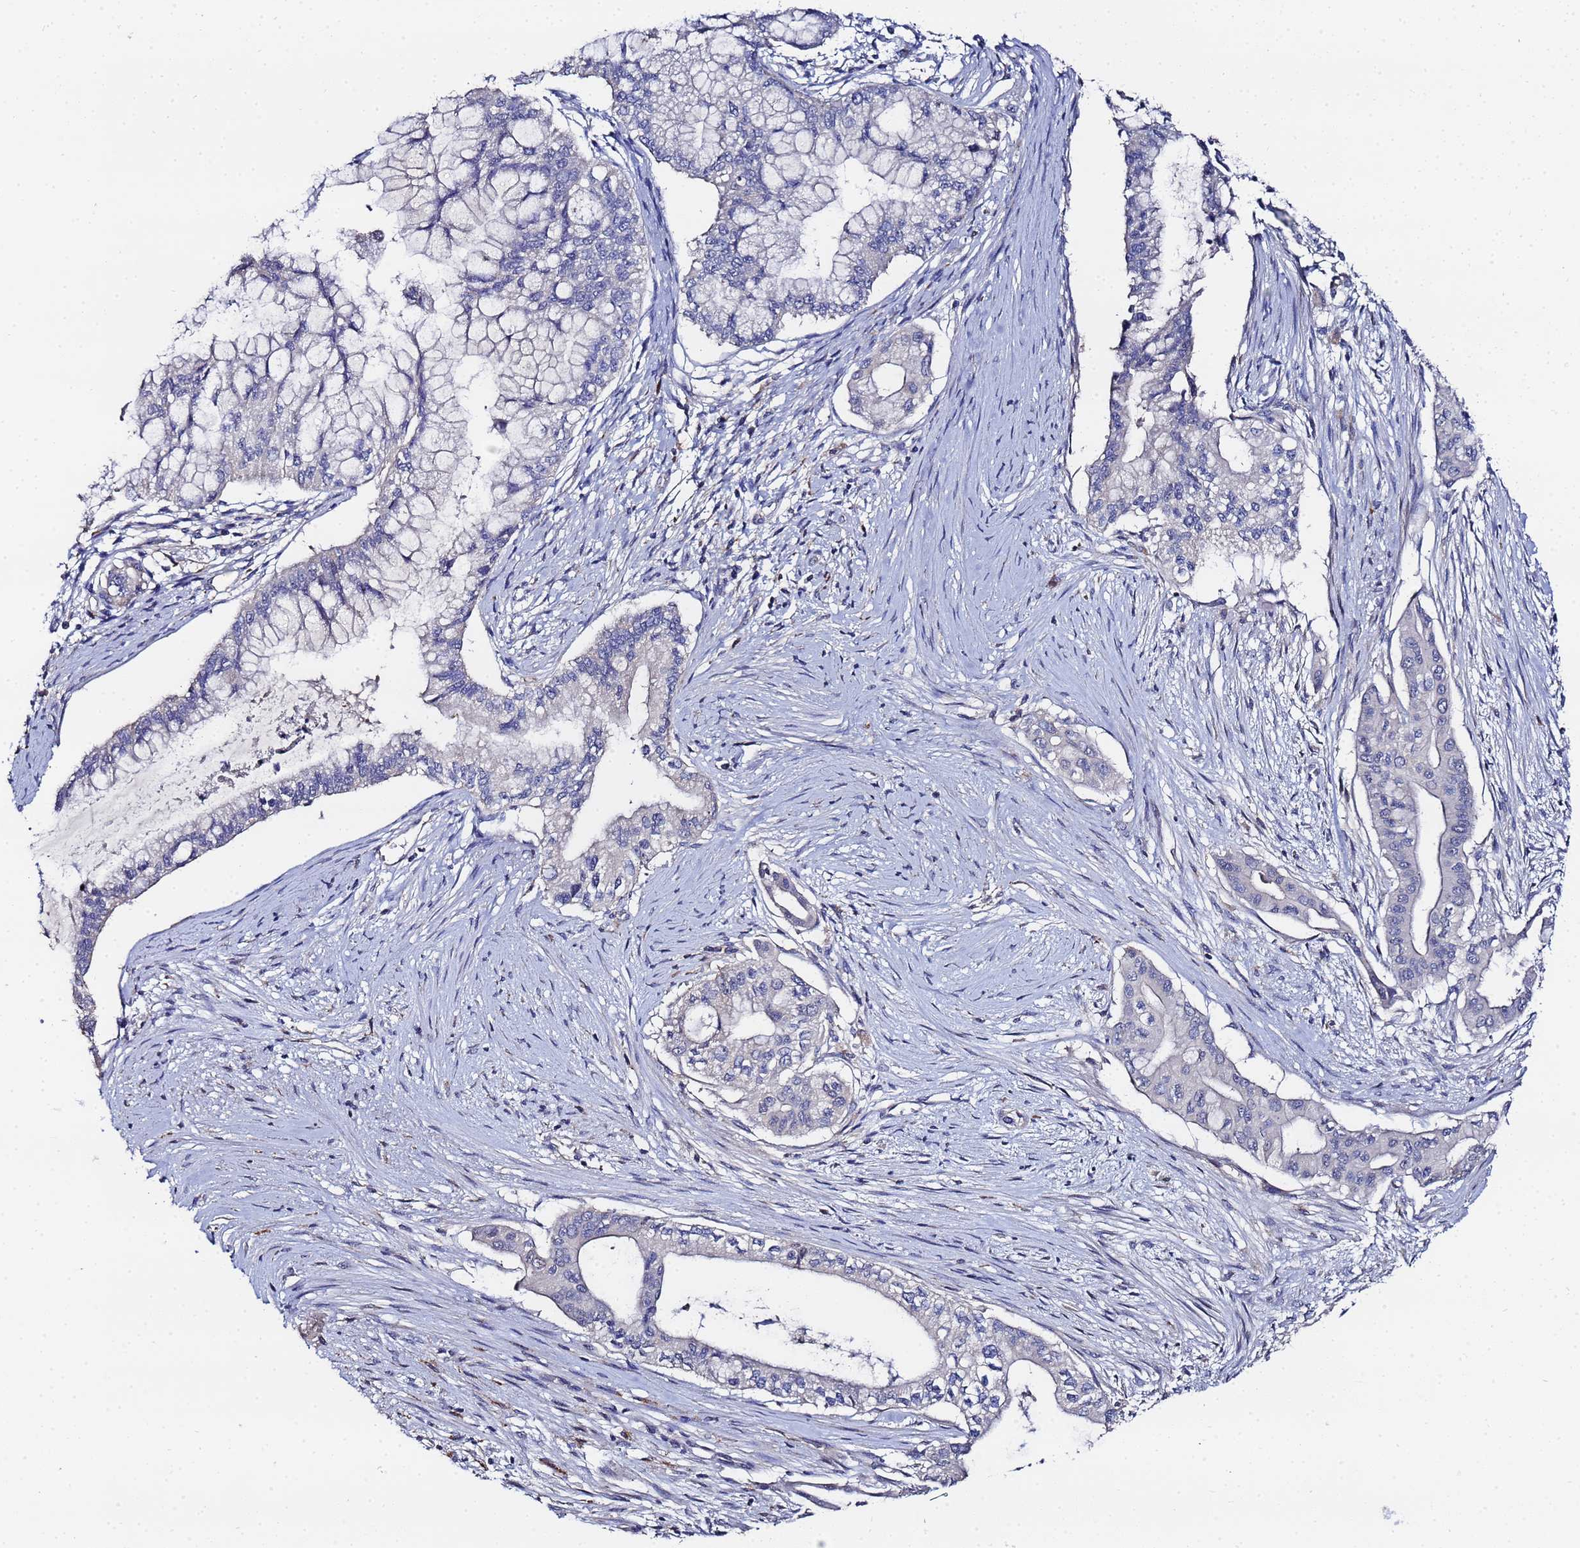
{"staining": {"intensity": "negative", "quantity": "none", "location": "none"}, "tissue": "pancreatic cancer", "cell_type": "Tumor cells", "image_type": "cancer", "snomed": [{"axis": "morphology", "description": "Adenocarcinoma, NOS"}, {"axis": "topography", "description": "Pancreas"}], "caption": "Protein analysis of adenocarcinoma (pancreatic) demonstrates no significant staining in tumor cells.", "gene": "TCP10L", "patient": {"sex": "male", "age": 46}}